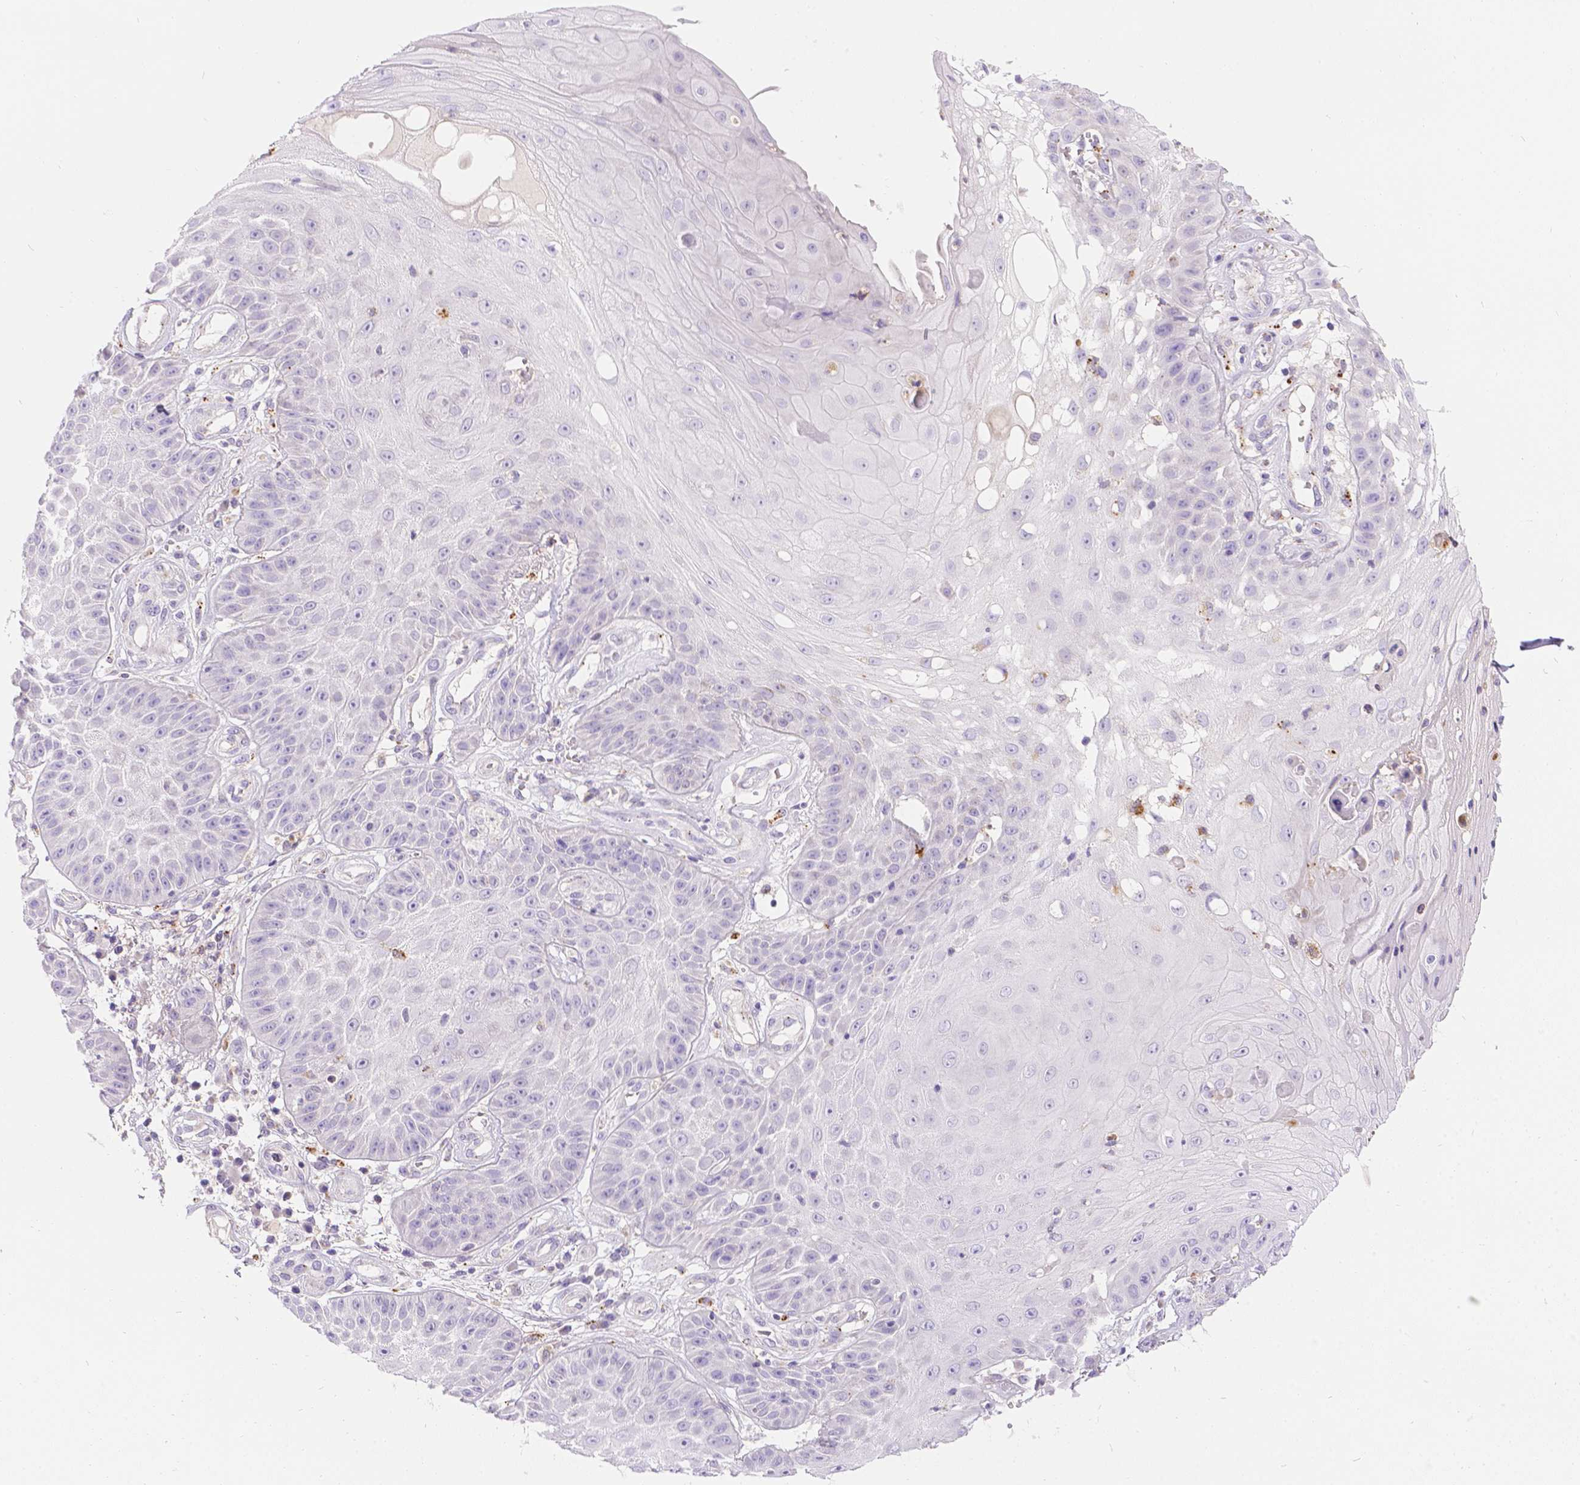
{"staining": {"intensity": "negative", "quantity": "none", "location": "none"}, "tissue": "skin cancer", "cell_type": "Tumor cells", "image_type": "cancer", "snomed": [{"axis": "morphology", "description": "Squamous cell carcinoma, NOS"}, {"axis": "topography", "description": "Skin"}], "caption": "Tumor cells are negative for brown protein staining in skin cancer.", "gene": "TM4SF18", "patient": {"sex": "male", "age": 70}}